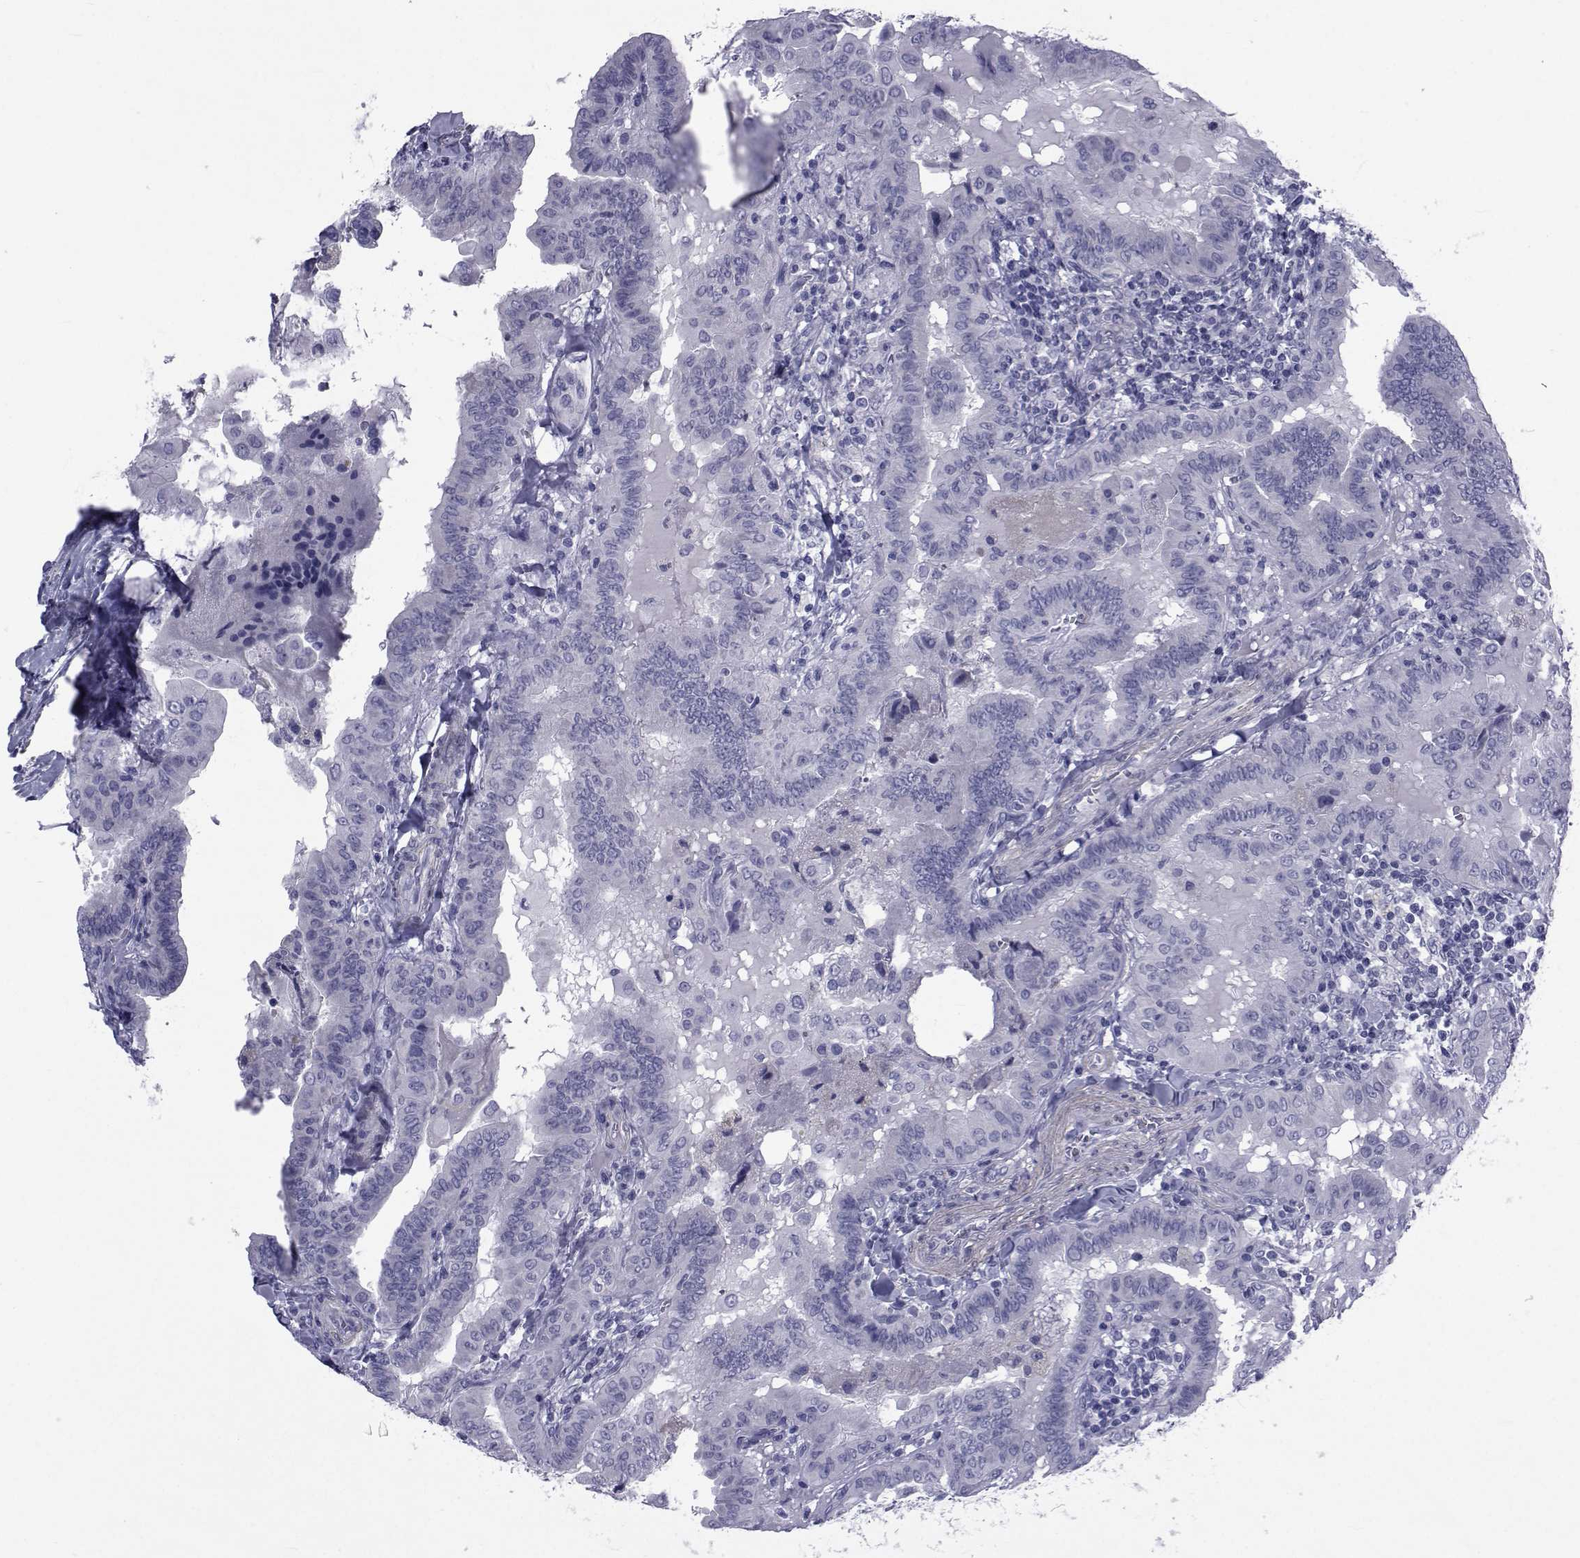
{"staining": {"intensity": "negative", "quantity": "none", "location": "none"}, "tissue": "thyroid cancer", "cell_type": "Tumor cells", "image_type": "cancer", "snomed": [{"axis": "morphology", "description": "Papillary adenocarcinoma, NOS"}, {"axis": "topography", "description": "Thyroid gland"}], "caption": "A high-resolution micrograph shows immunohistochemistry (IHC) staining of thyroid papillary adenocarcinoma, which demonstrates no significant positivity in tumor cells.", "gene": "GKAP1", "patient": {"sex": "female", "age": 37}}